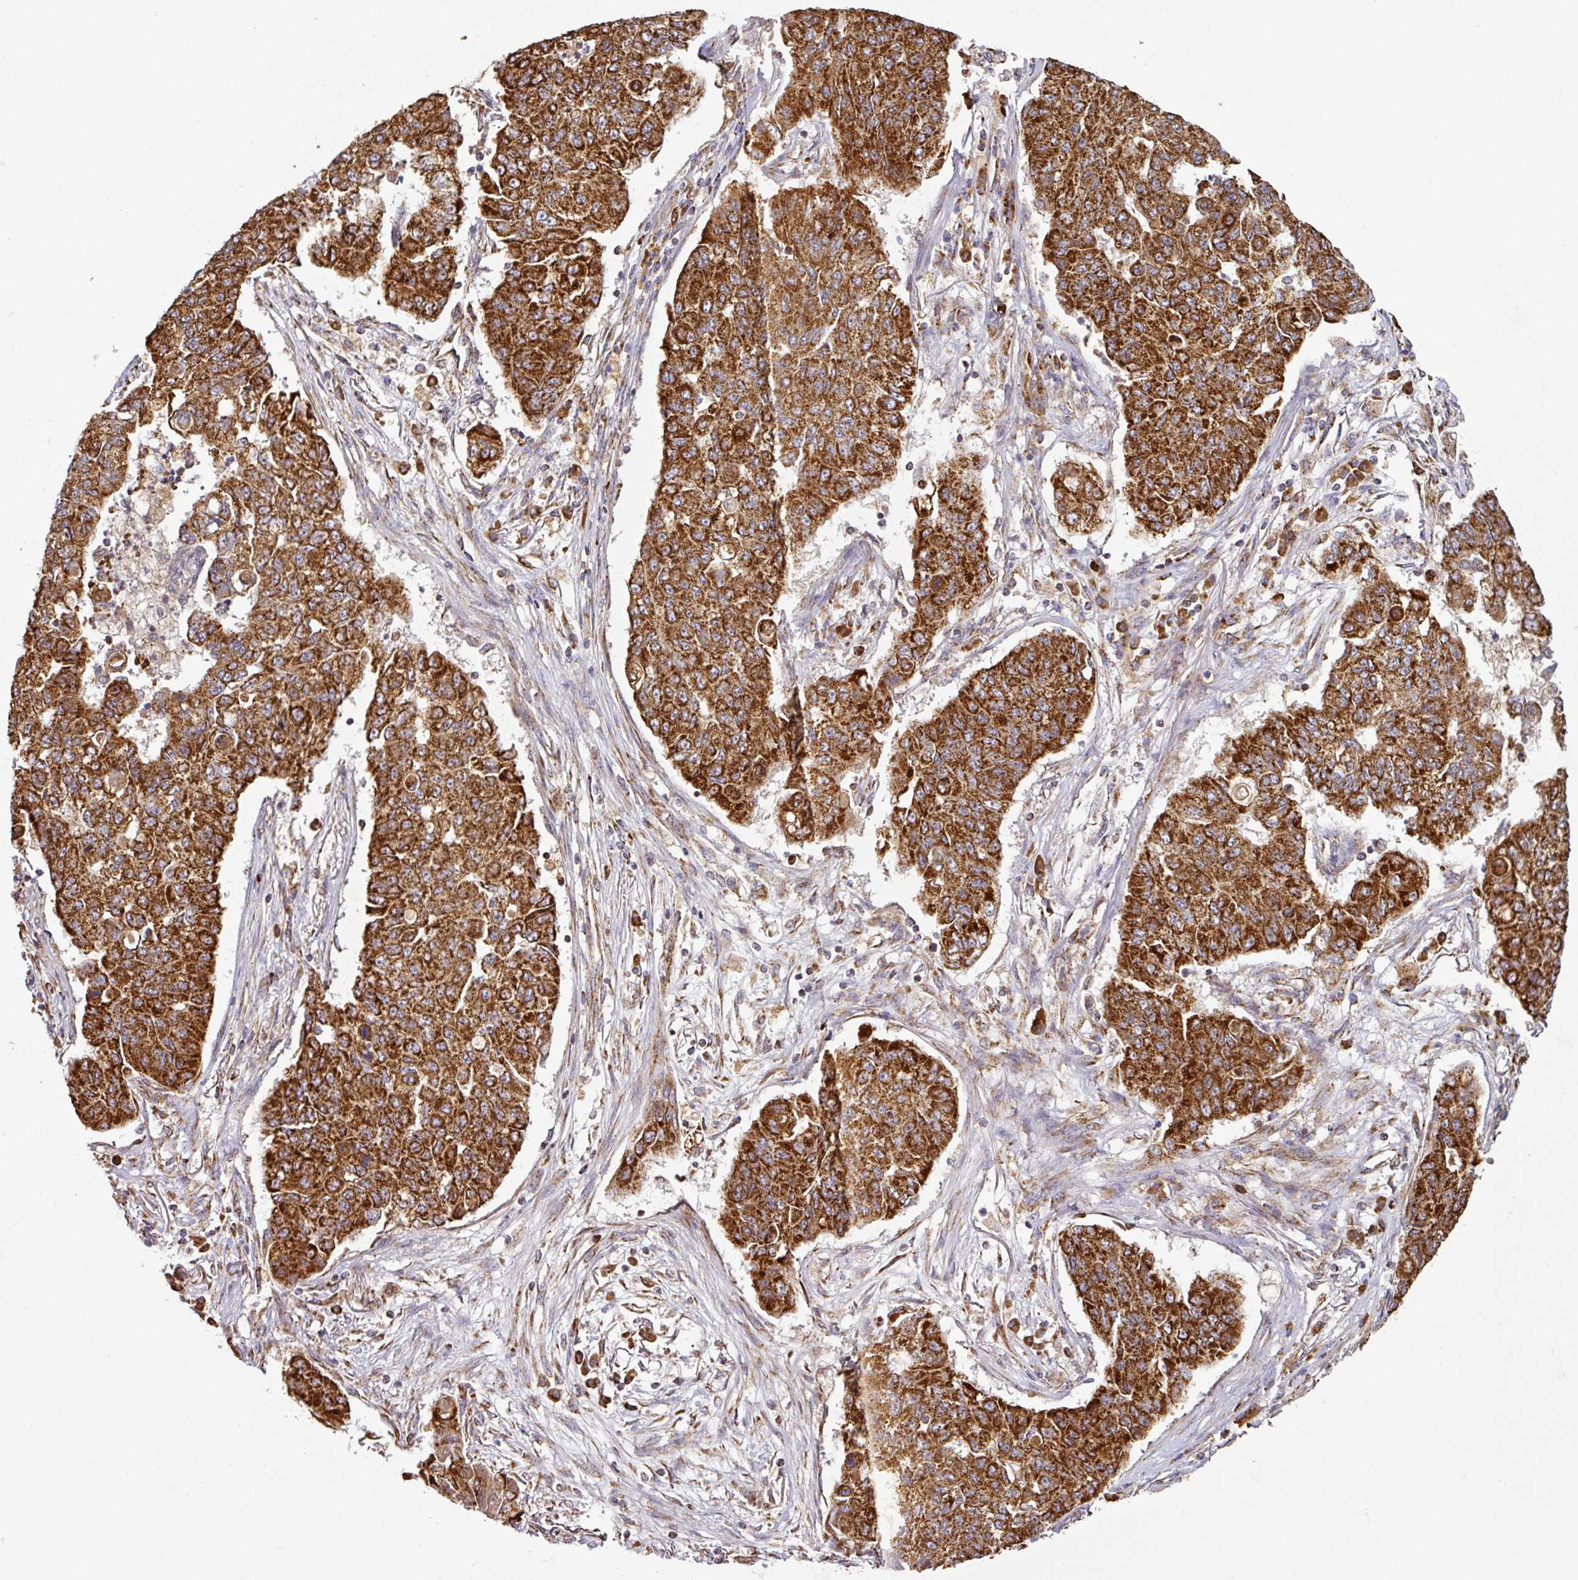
{"staining": {"intensity": "strong", "quantity": ">75%", "location": "cytoplasmic/membranous"}, "tissue": "lung cancer", "cell_type": "Tumor cells", "image_type": "cancer", "snomed": [{"axis": "morphology", "description": "Squamous cell carcinoma, NOS"}, {"axis": "topography", "description": "Lung"}], "caption": "Immunohistochemical staining of human lung cancer (squamous cell carcinoma) reveals strong cytoplasmic/membranous protein staining in about >75% of tumor cells.", "gene": "TRAP1", "patient": {"sex": "male", "age": 74}}